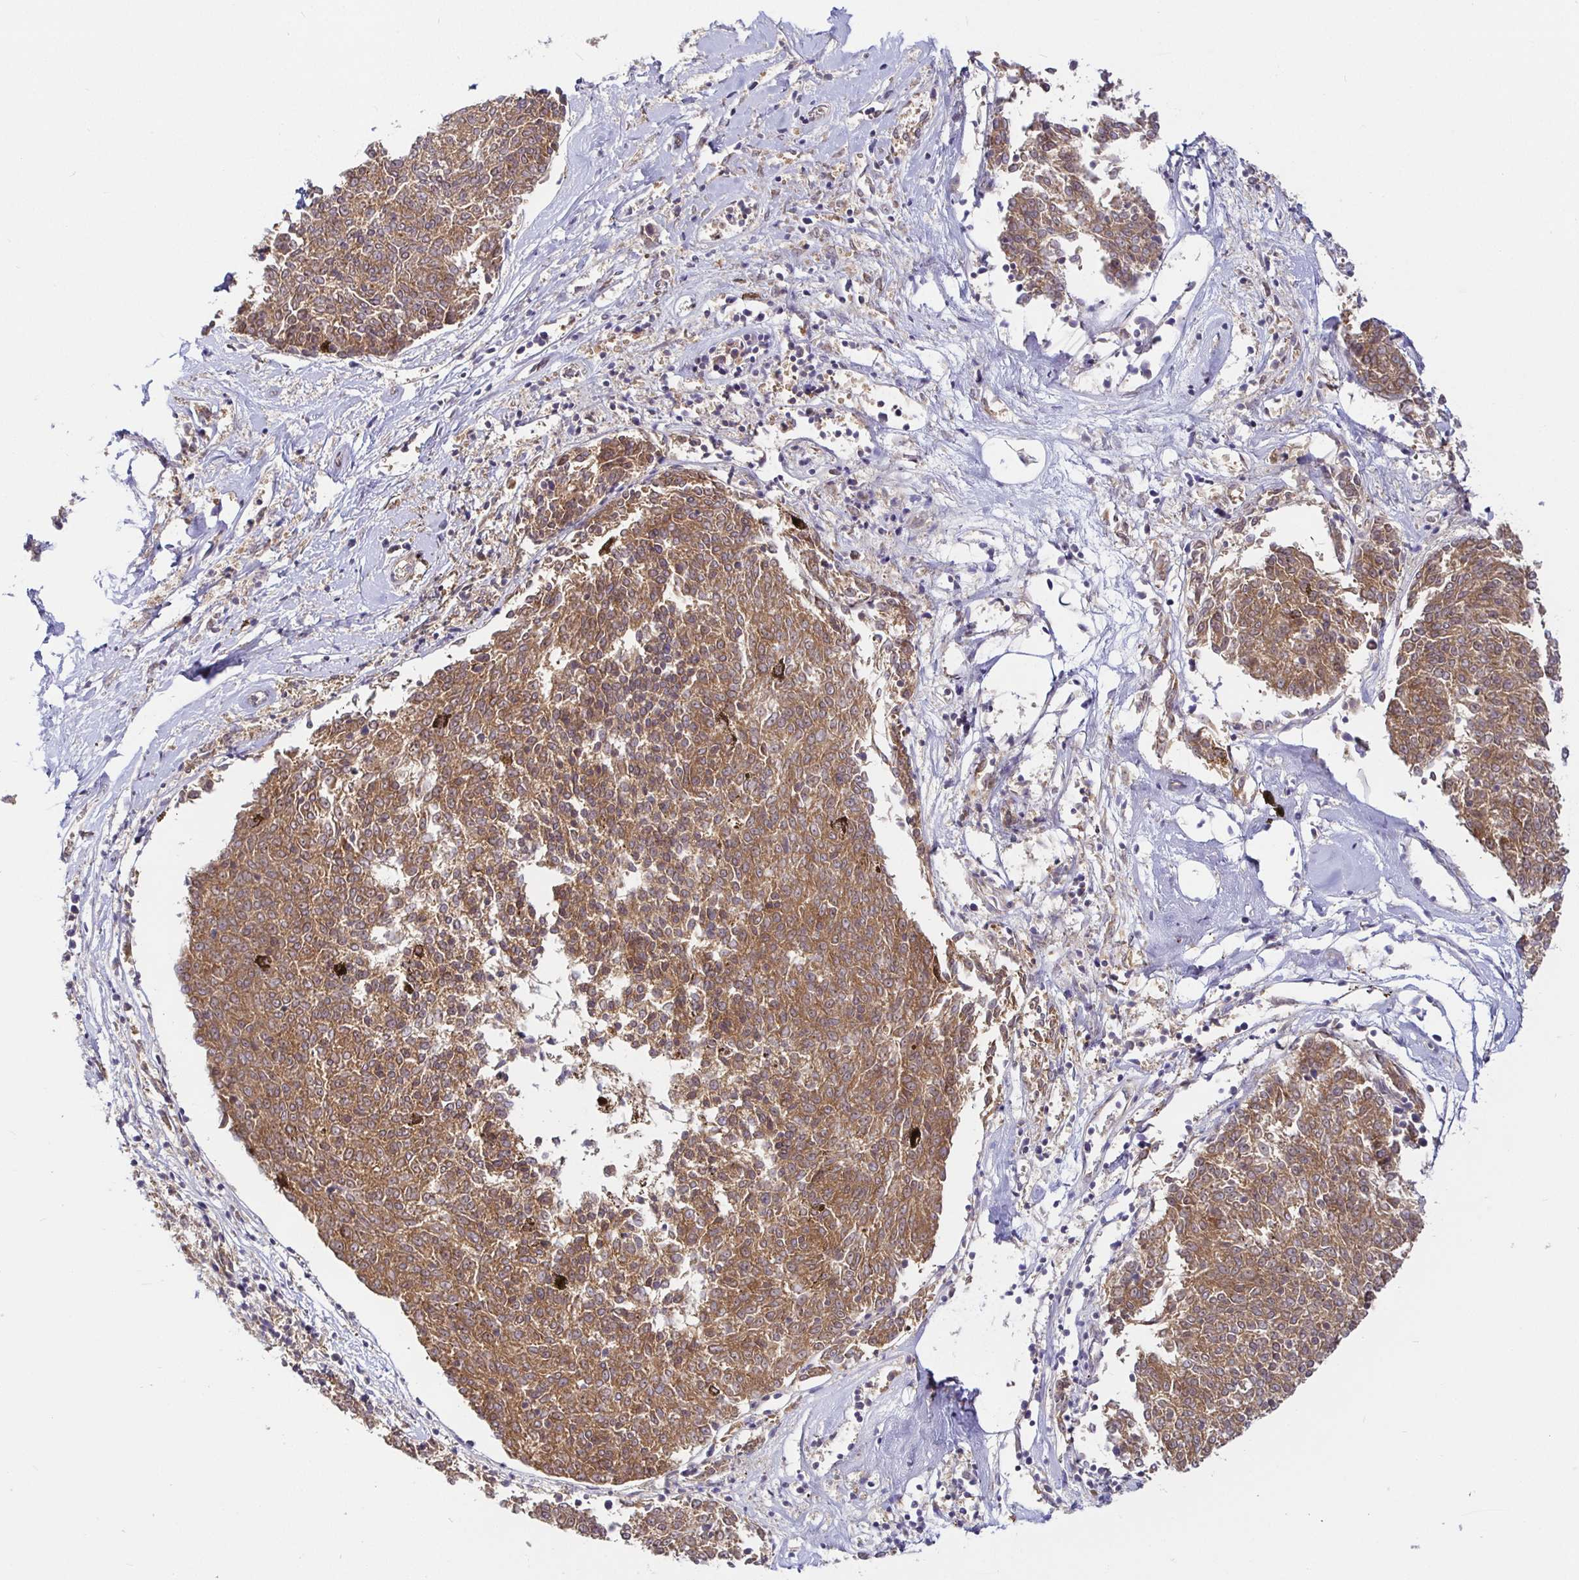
{"staining": {"intensity": "strong", "quantity": ">75%", "location": "cytoplasmic/membranous"}, "tissue": "melanoma", "cell_type": "Tumor cells", "image_type": "cancer", "snomed": [{"axis": "morphology", "description": "Malignant melanoma, NOS"}, {"axis": "topography", "description": "Skin"}], "caption": "Protein expression analysis of human malignant melanoma reveals strong cytoplasmic/membranous positivity in about >75% of tumor cells.", "gene": "SNX8", "patient": {"sex": "female", "age": 72}}